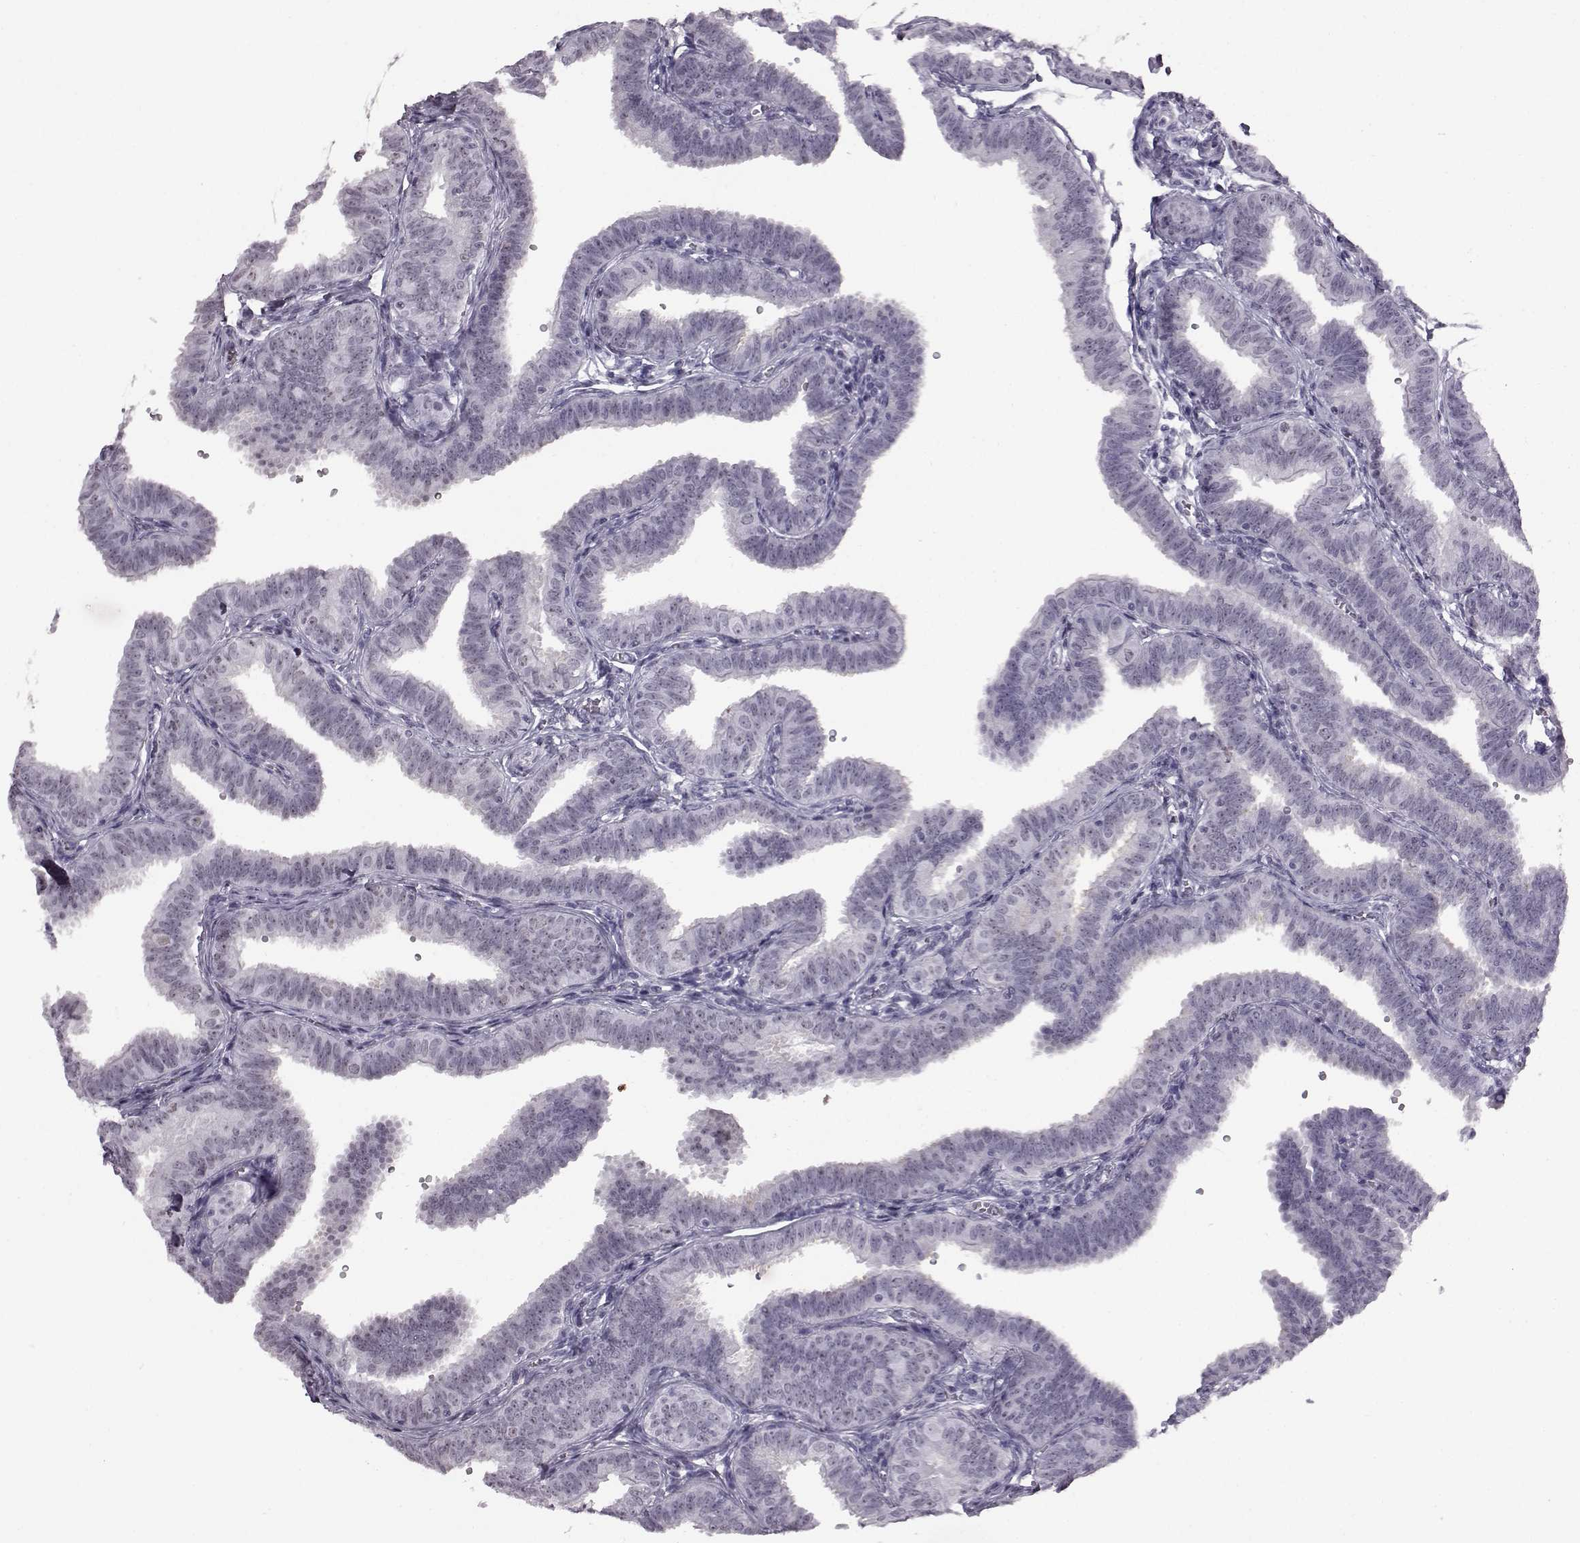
{"staining": {"intensity": "negative", "quantity": "none", "location": "none"}, "tissue": "fallopian tube", "cell_type": "Glandular cells", "image_type": "normal", "snomed": [{"axis": "morphology", "description": "Normal tissue, NOS"}, {"axis": "topography", "description": "Fallopian tube"}], "caption": "Protein analysis of unremarkable fallopian tube demonstrates no significant expression in glandular cells.", "gene": "ADGRG2", "patient": {"sex": "female", "age": 25}}